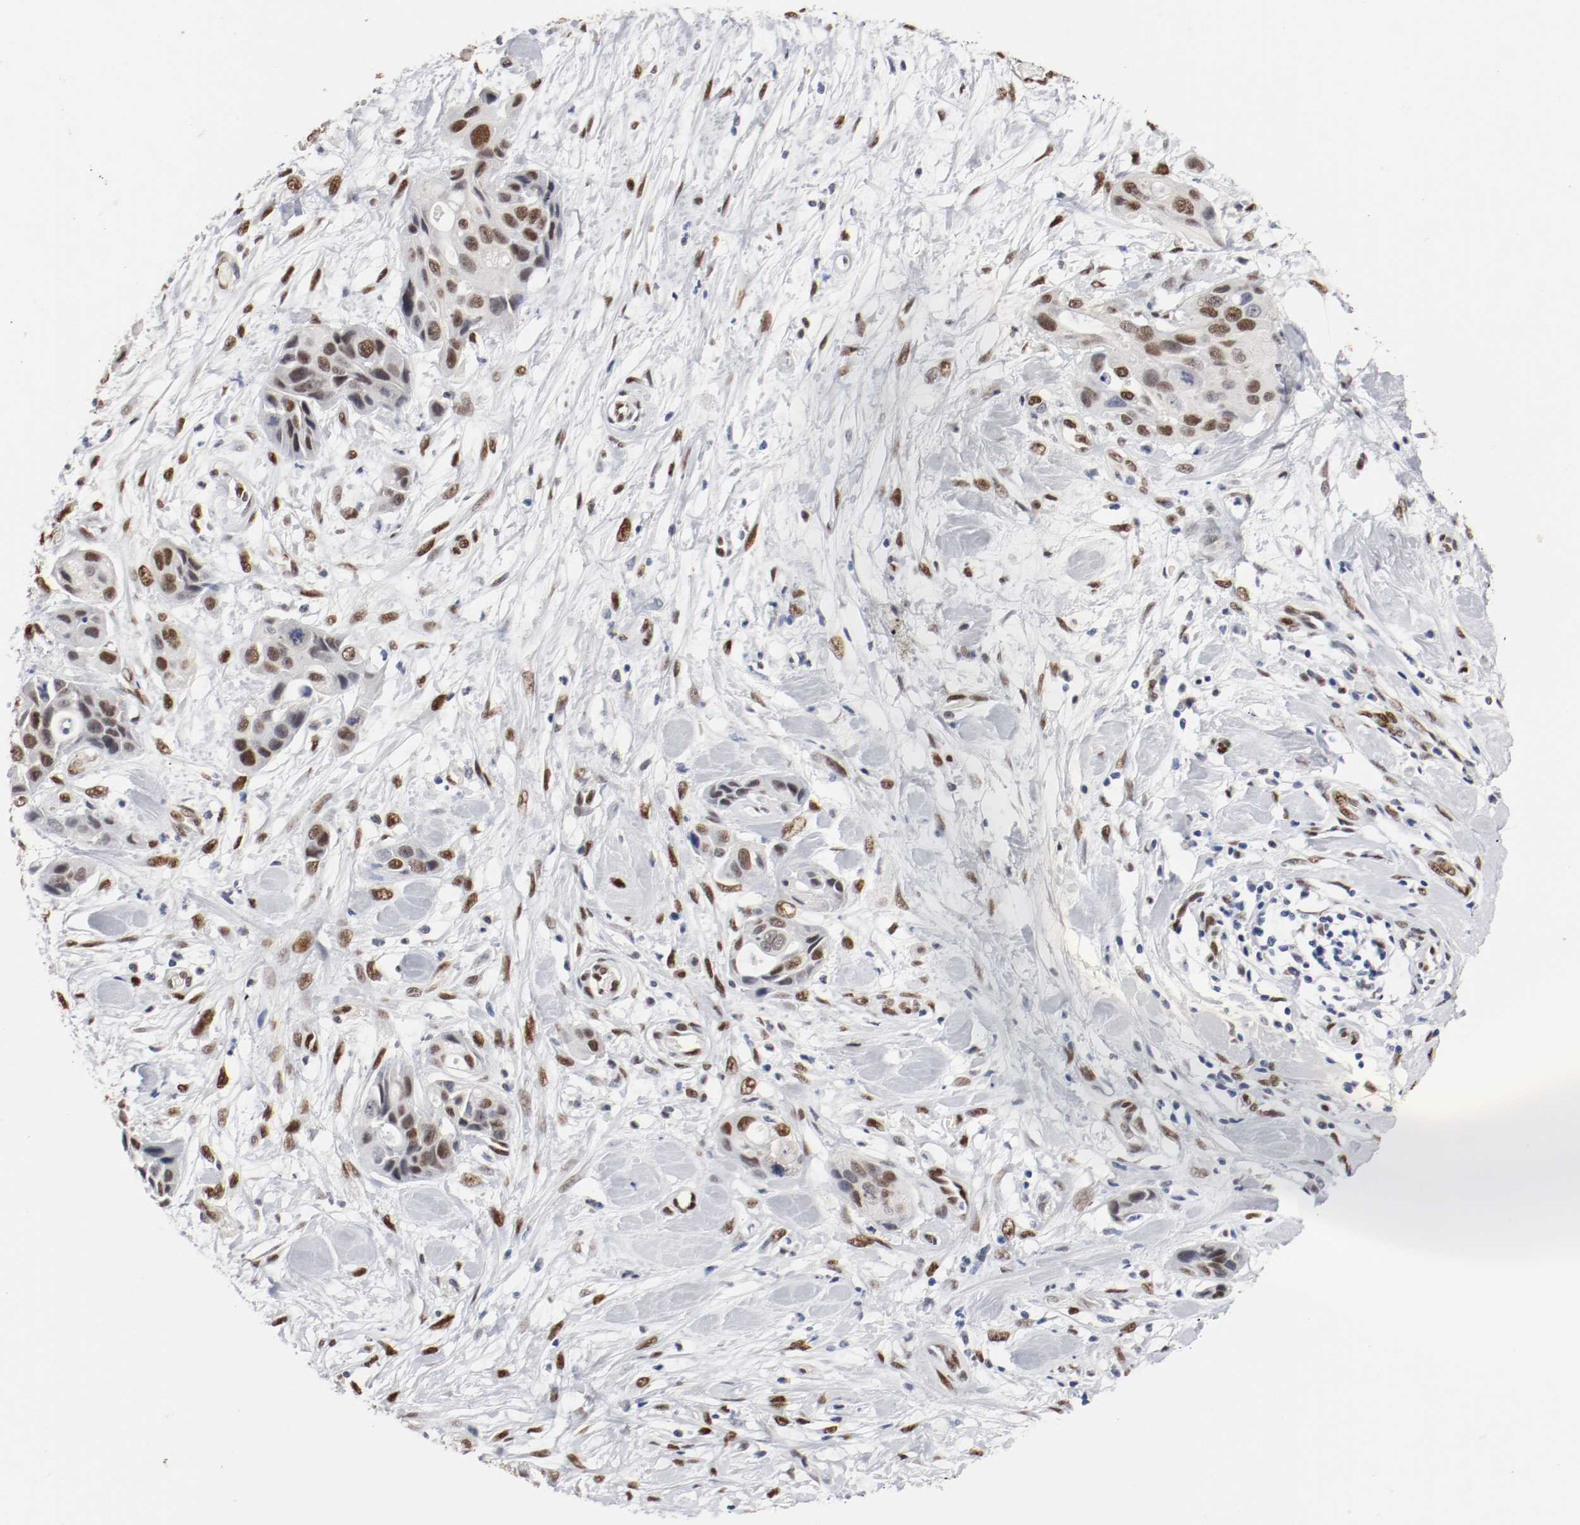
{"staining": {"intensity": "strong", "quantity": ">75%", "location": "nuclear"}, "tissue": "pancreatic cancer", "cell_type": "Tumor cells", "image_type": "cancer", "snomed": [{"axis": "morphology", "description": "Adenocarcinoma, NOS"}, {"axis": "topography", "description": "Pancreas"}], "caption": "Immunohistochemistry of pancreatic adenocarcinoma exhibits high levels of strong nuclear positivity in approximately >75% of tumor cells. (Brightfield microscopy of DAB IHC at high magnification).", "gene": "FOSL2", "patient": {"sex": "female", "age": 60}}